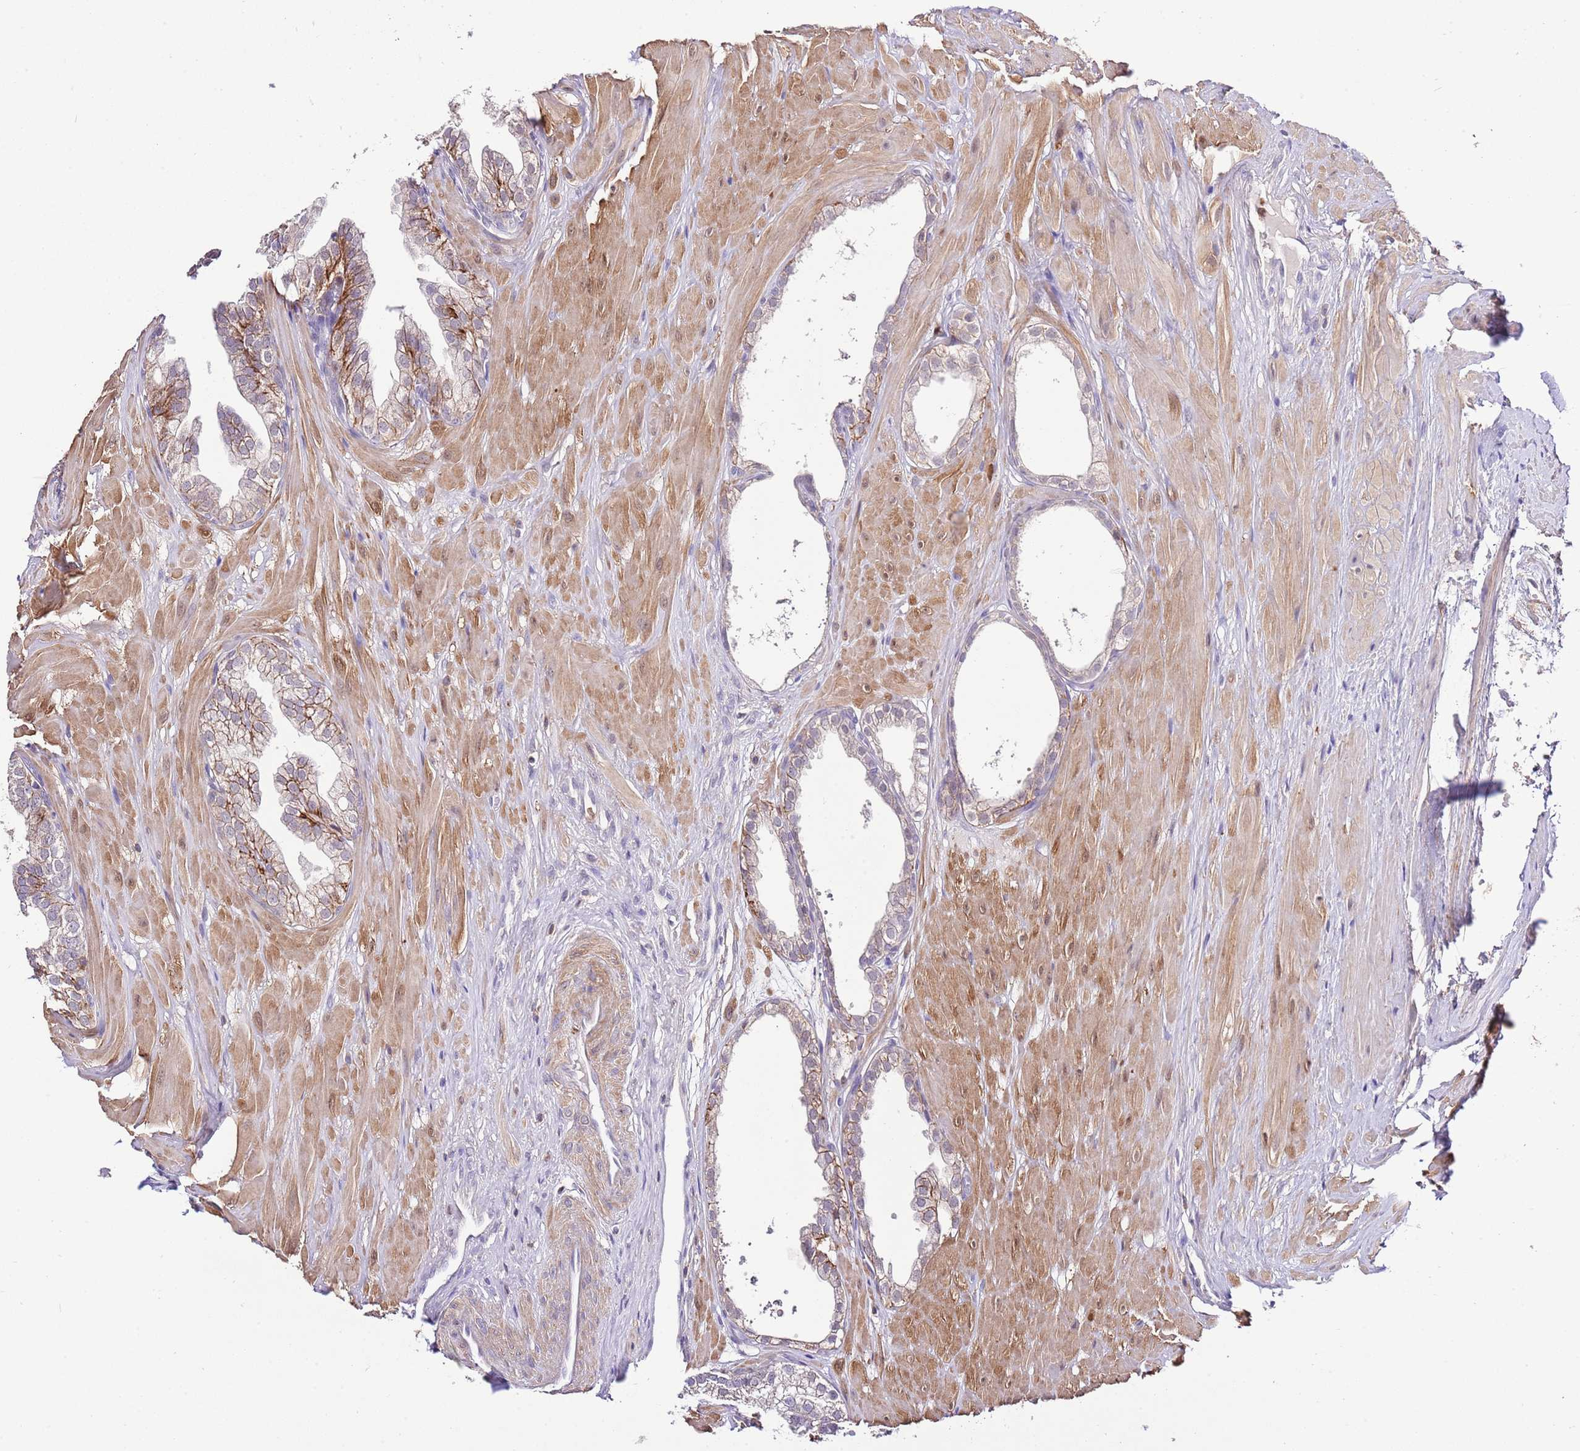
{"staining": {"intensity": "moderate", "quantity": "25%-75%", "location": "cytoplasmic/membranous"}, "tissue": "prostate", "cell_type": "Glandular cells", "image_type": "normal", "snomed": [{"axis": "morphology", "description": "Normal tissue, NOS"}, {"axis": "topography", "description": "Prostate"}, {"axis": "topography", "description": "Peripheral nerve tissue"}], "caption": "Immunohistochemical staining of unremarkable prostate exhibits moderate cytoplasmic/membranous protein positivity in approximately 25%-75% of glandular cells. The staining is performed using DAB (3,3'-diaminobenzidine) brown chromogen to label protein expression. The nuclei are counter-stained blue using hematoxylin.", "gene": "EFHD1", "patient": {"sex": "male", "age": 55}}